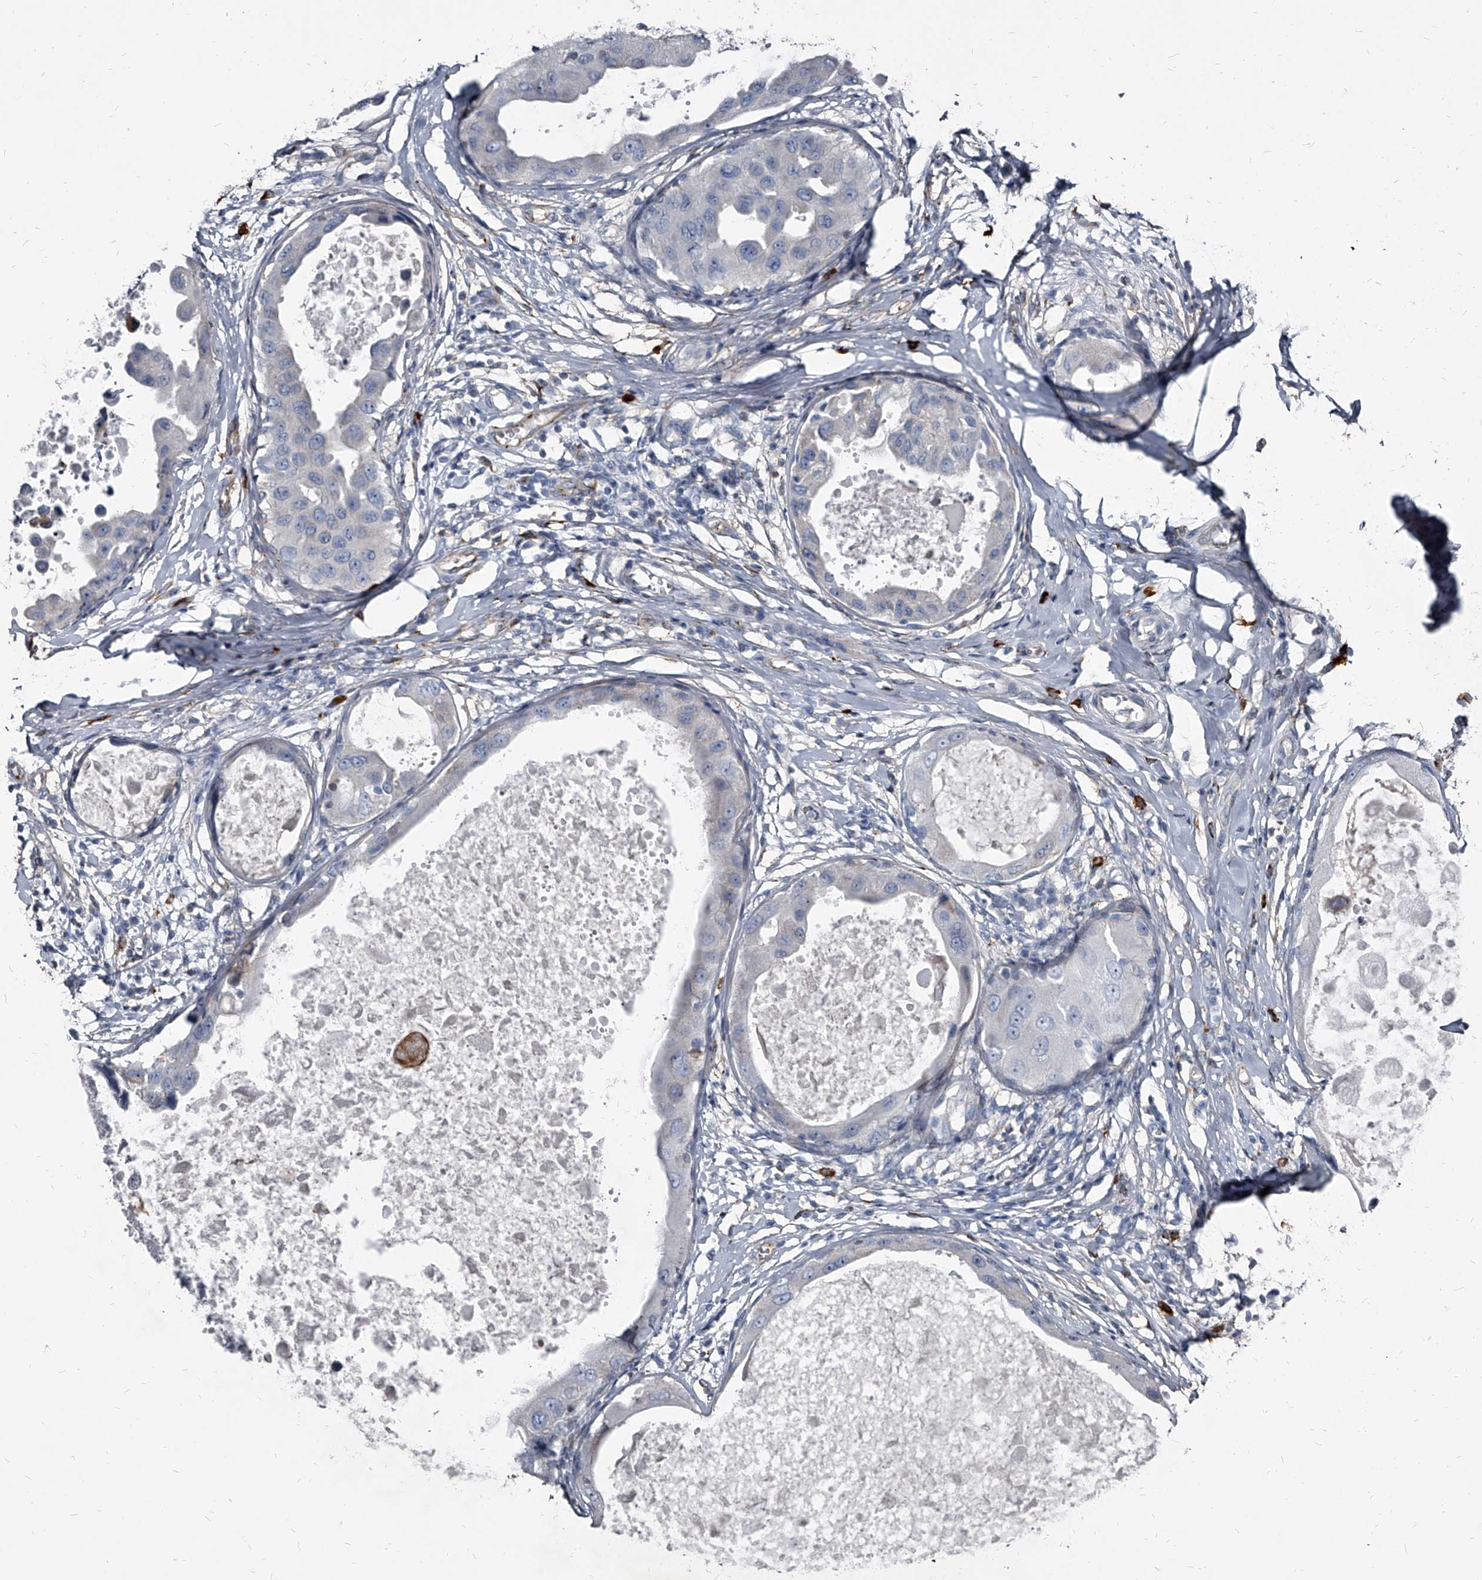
{"staining": {"intensity": "negative", "quantity": "none", "location": "none"}, "tissue": "breast cancer", "cell_type": "Tumor cells", "image_type": "cancer", "snomed": [{"axis": "morphology", "description": "Duct carcinoma"}, {"axis": "topography", "description": "Breast"}], "caption": "An immunohistochemistry image of invasive ductal carcinoma (breast) is shown. There is no staining in tumor cells of invasive ductal carcinoma (breast).", "gene": "PGLYRP3", "patient": {"sex": "female", "age": 27}}